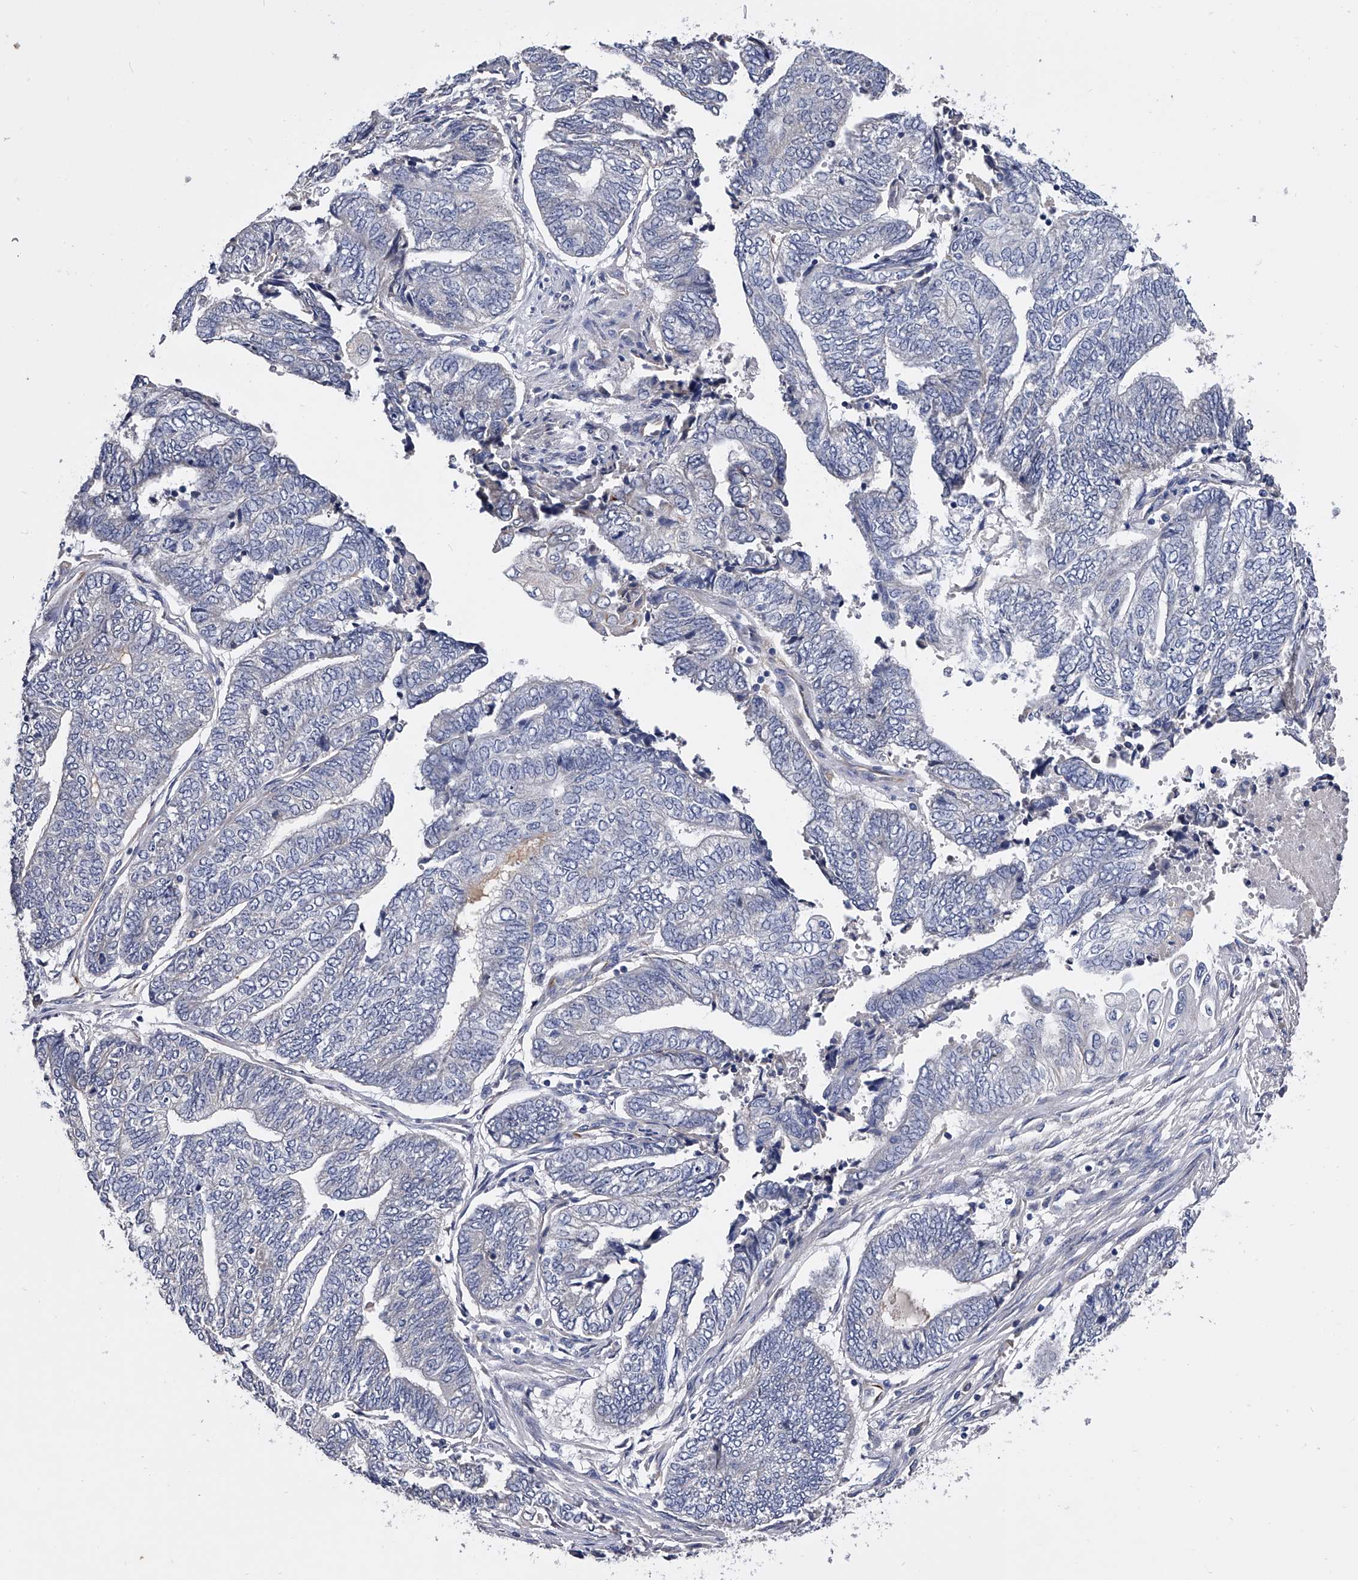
{"staining": {"intensity": "negative", "quantity": "none", "location": "none"}, "tissue": "endometrial cancer", "cell_type": "Tumor cells", "image_type": "cancer", "snomed": [{"axis": "morphology", "description": "Adenocarcinoma, NOS"}, {"axis": "topography", "description": "Uterus"}, {"axis": "topography", "description": "Endometrium"}], "caption": "Tumor cells show no significant protein expression in endometrial adenocarcinoma. (Brightfield microscopy of DAB (3,3'-diaminobenzidine) immunohistochemistry (IHC) at high magnification).", "gene": "EFCAB7", "patient": {"sex": "female", "age": 70}}